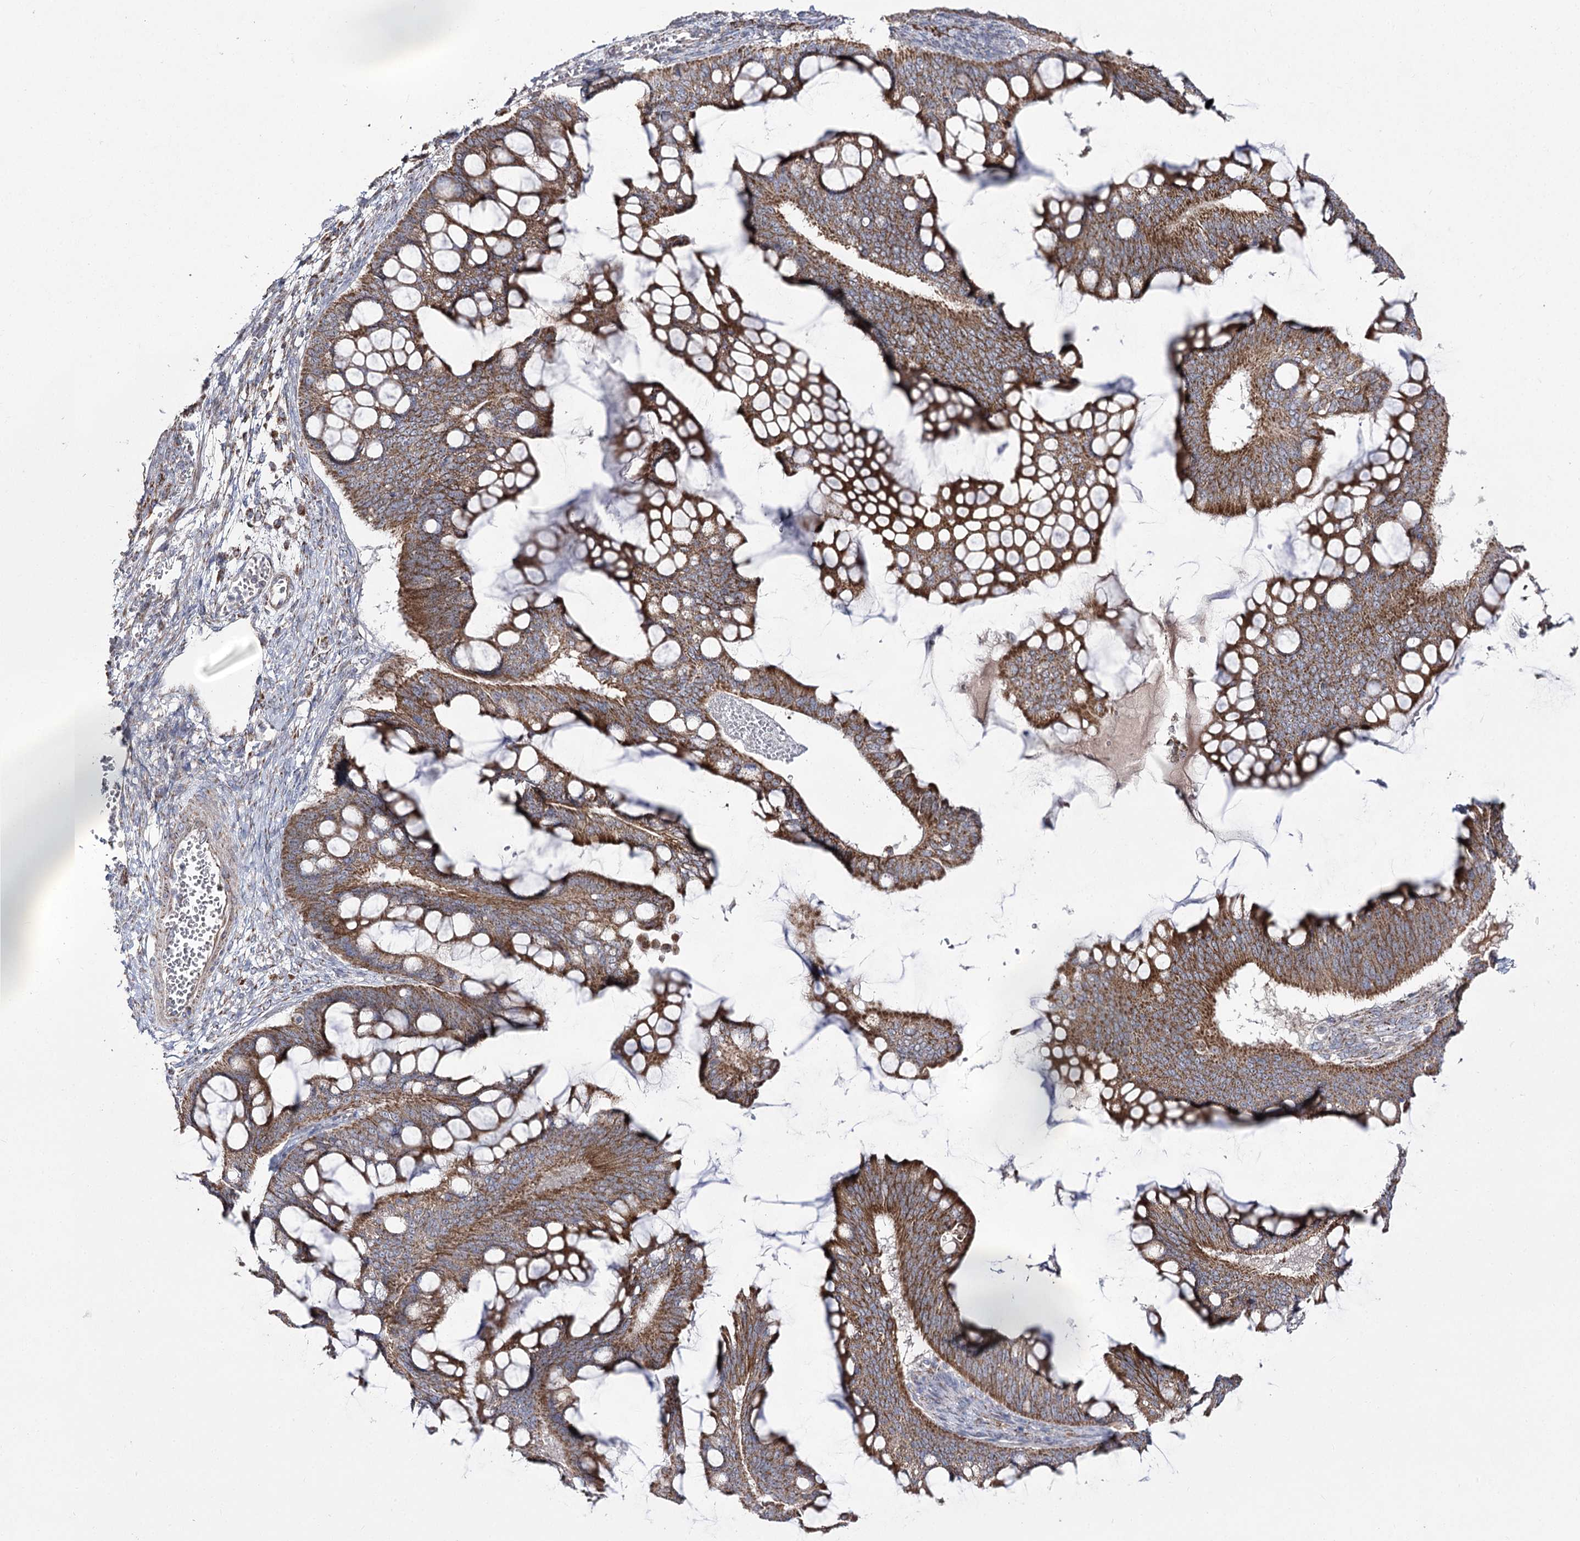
{"staining": {"intensity": "moderate", "quantity": ">75%", "location": "cytoplasmic/membranous"}, "tissue": "ovarian cancer", "cell_type": "Tumor cells", "image_type": "cancer", "snomed": [{"axis": "morphology", "description": "Cystadenocarcinoma, mucinous, NOS"}, {"axis": "topography", "description": "Ovary"}], "caption": "Immunohistochemistry micrograph of ovarian cancer (mucinous cystadenocarcinoma) stained for a protein (brown), which shows medium levels of moderate cytoplasmic/membranous positivity in approximately >75% of tumor cells.", "gene": "NADK2", "patient": {"sex": "female", "age": 73}}